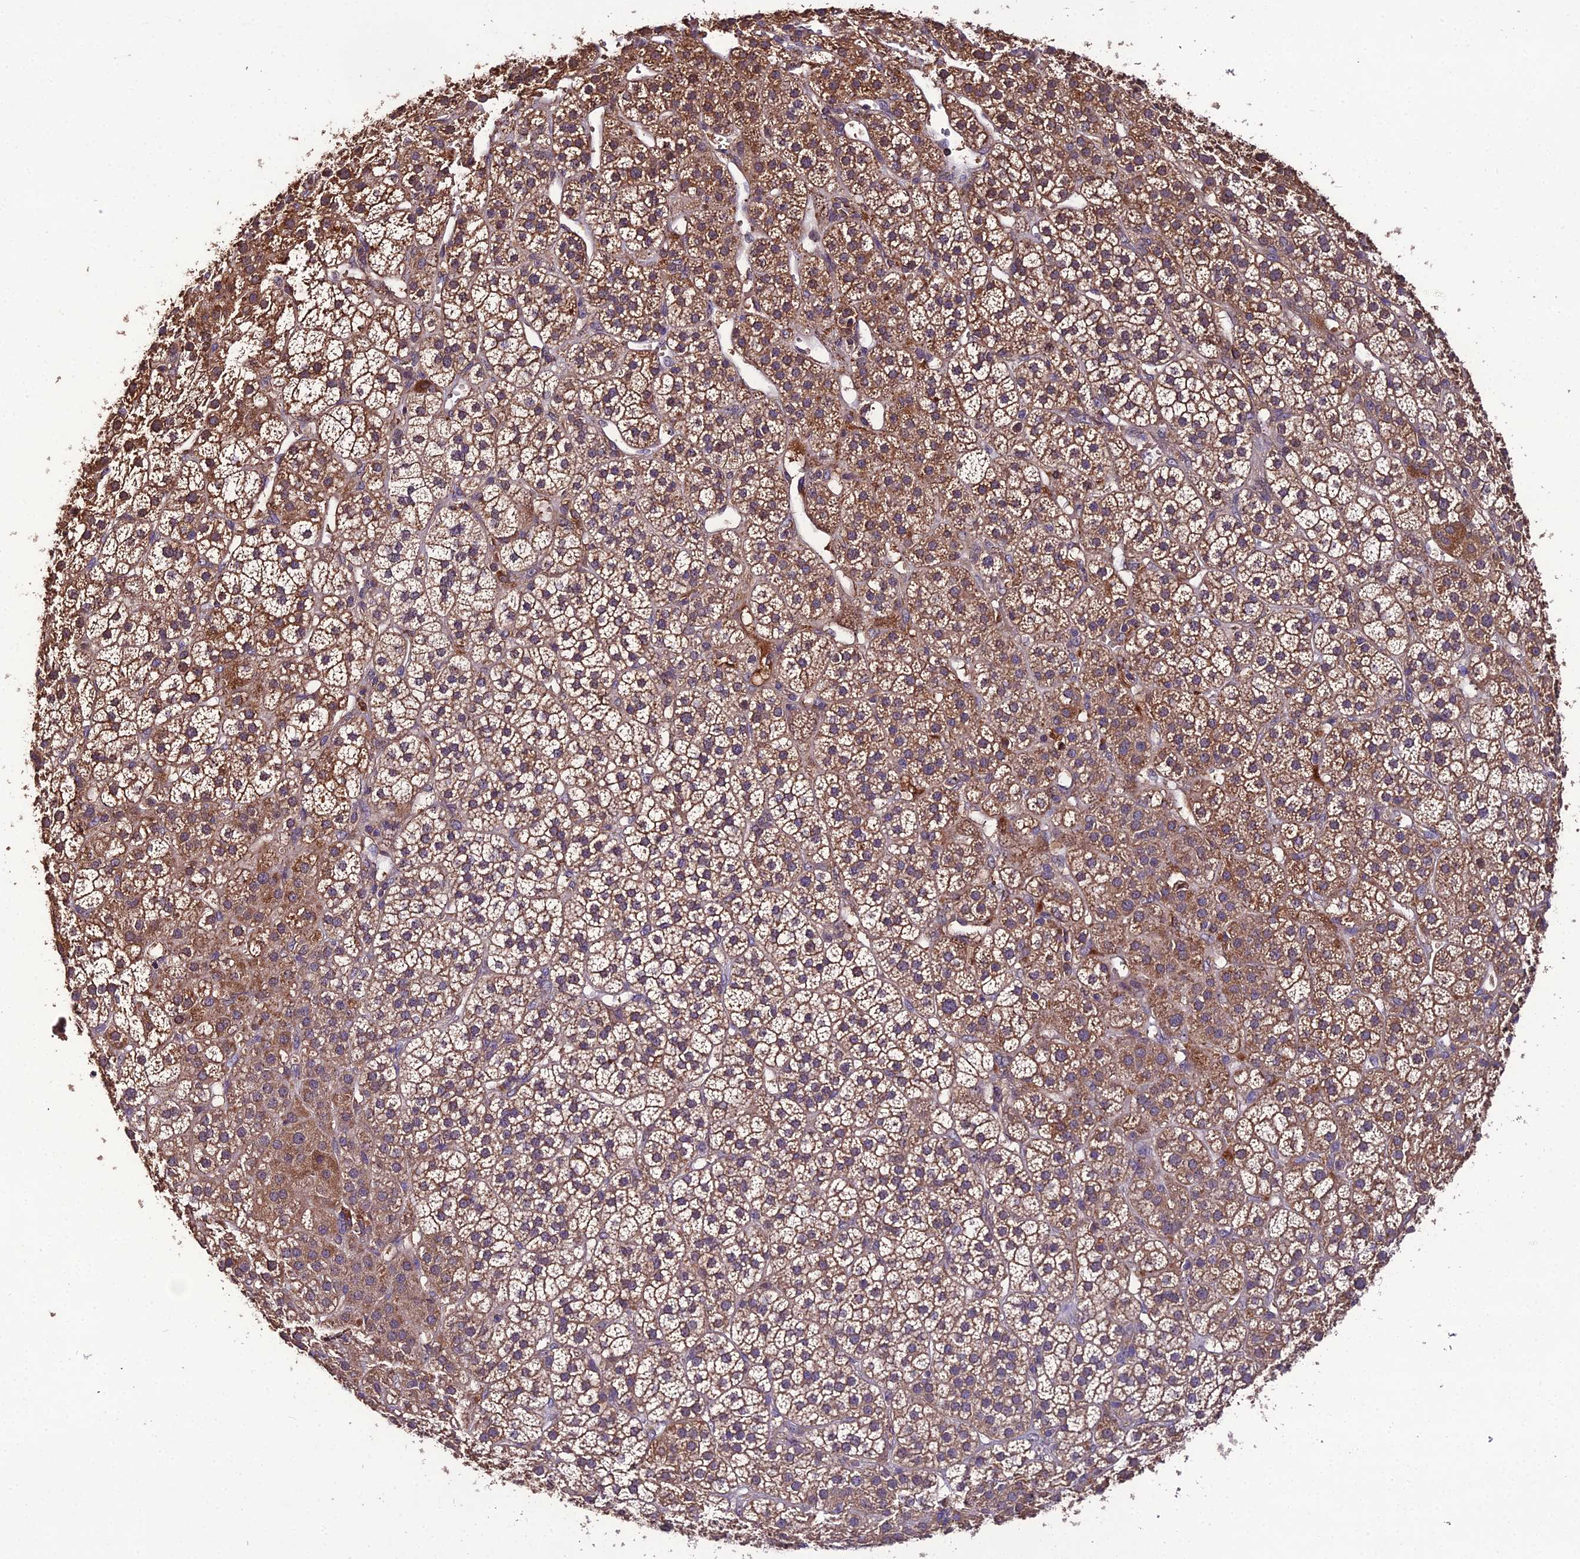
{"staining": {"intensity": "moderate", "quantity": ">75%", "location": "cytoplasmic/membranous"}, "tissue": "adrenal gland", "cell_type": "Glandular cells", "image_type": "normal", "snomed": [{"axis": "morphology", "description": "Normal tissue, NOS"}, {"axis": "topography", "description": "Adrenal gland"}], "caption": "IHC (DAB) staining of unremarkable human adrenal gland shows moderate cytoplasmic/membranous protein positivity in approximately >75% of glandular cells. (brown staining indicates protein expression, while blue staining denotes nuclei).", "gene": "KCTD16", "patient": {"sex": "female", "age": 70}}